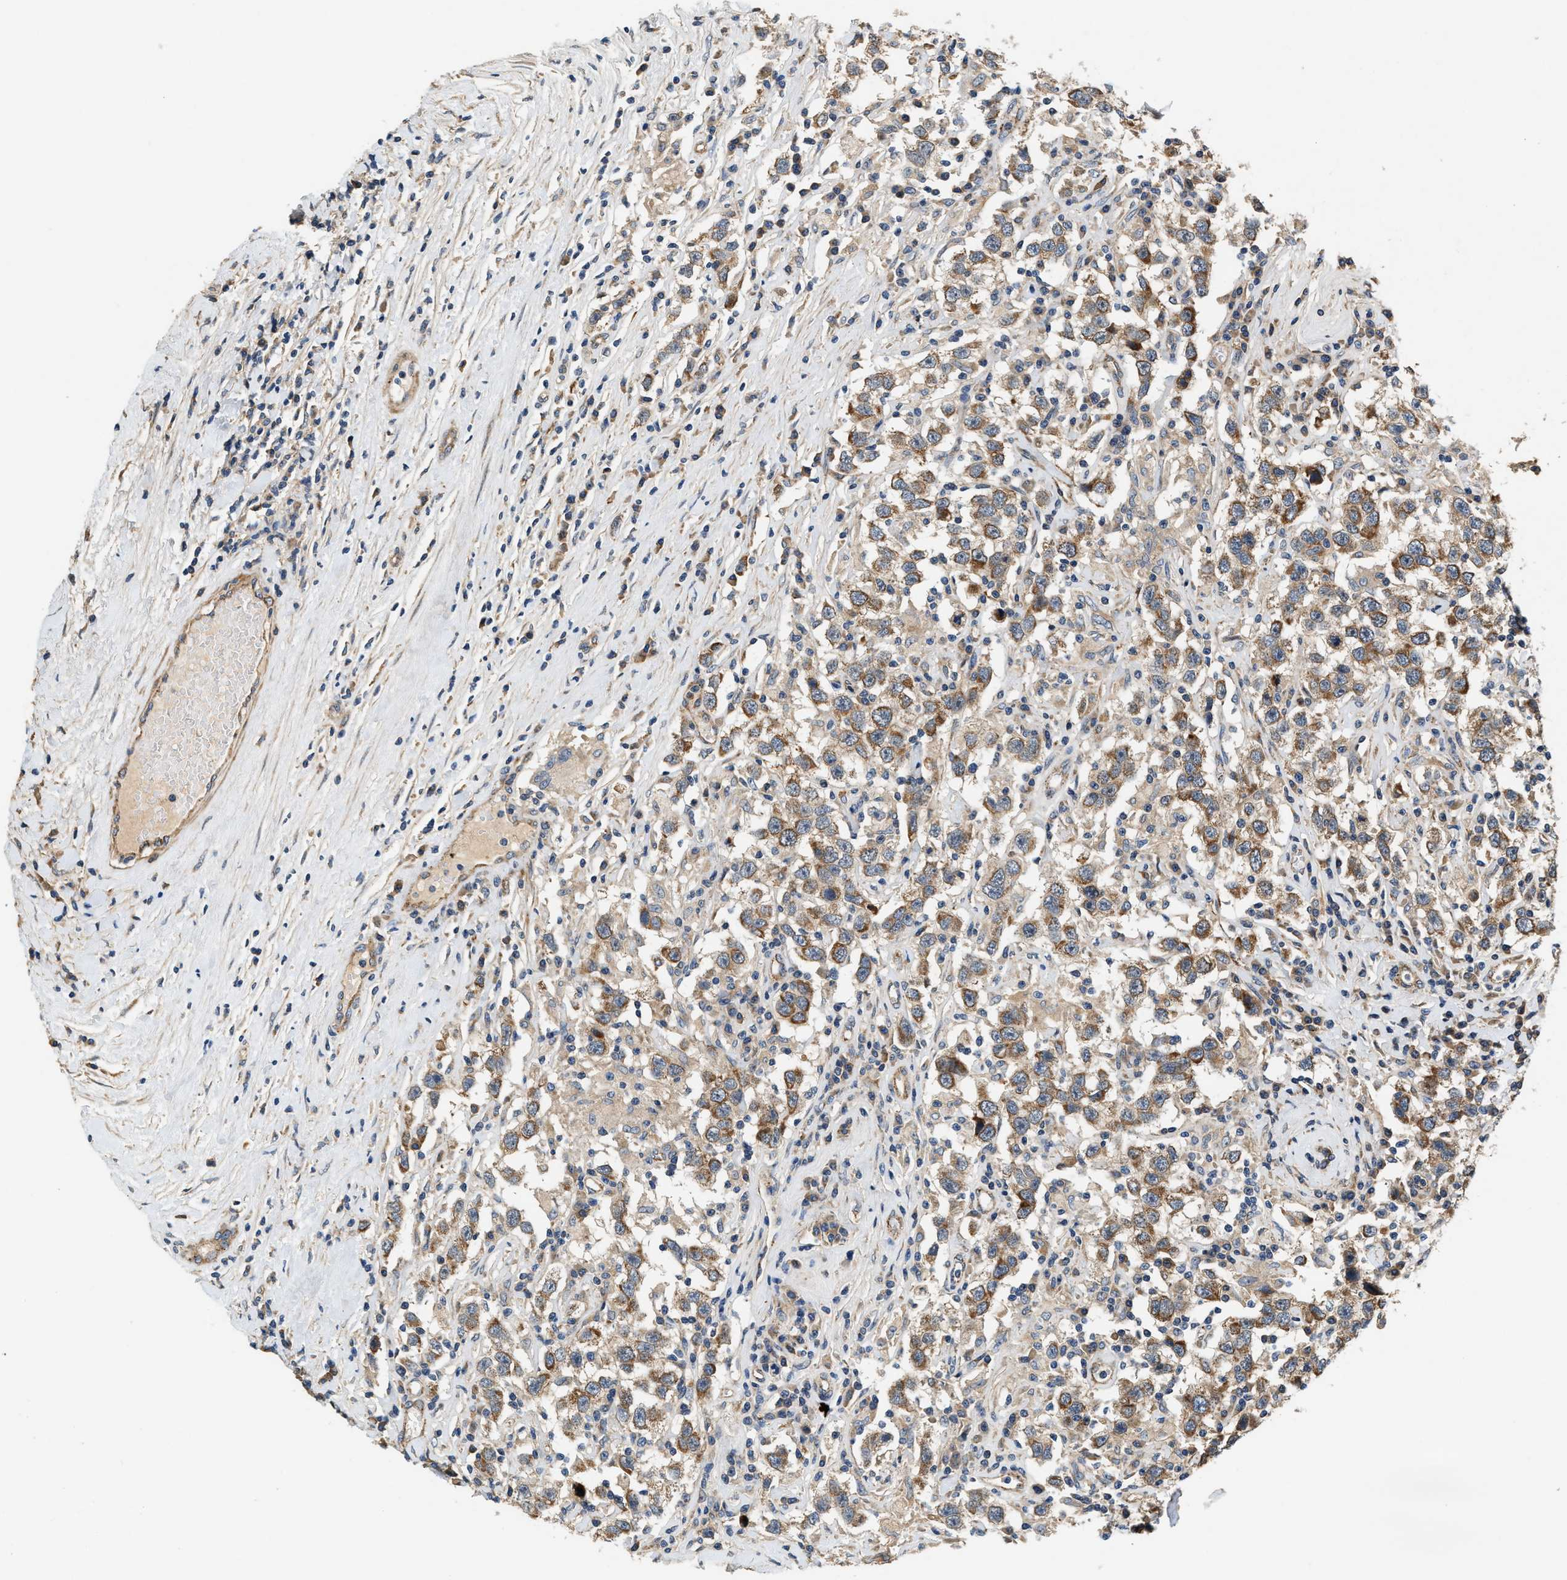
{"staining": {"intensity": "moderate", "quantity": ">75%", "location": "cytoplasmic/membranous"}, "tissue": "testis cancer", "cell_type": "Tumor cells", "image_type": "cancer", "snomed": [{"axis": "morphology", "description": "Seminoma, NOS"}, {"axis": "topography", "description": "Testis"}], "caption": "There is medium levels of moderate cytoplasmic/membranous positivity in tumor cells of seminoma (testis), as demonstrated by immunohistochemical staining (brown color).", "gene": "DUSP10", "patient": {"sex": "male", "age": 41}}